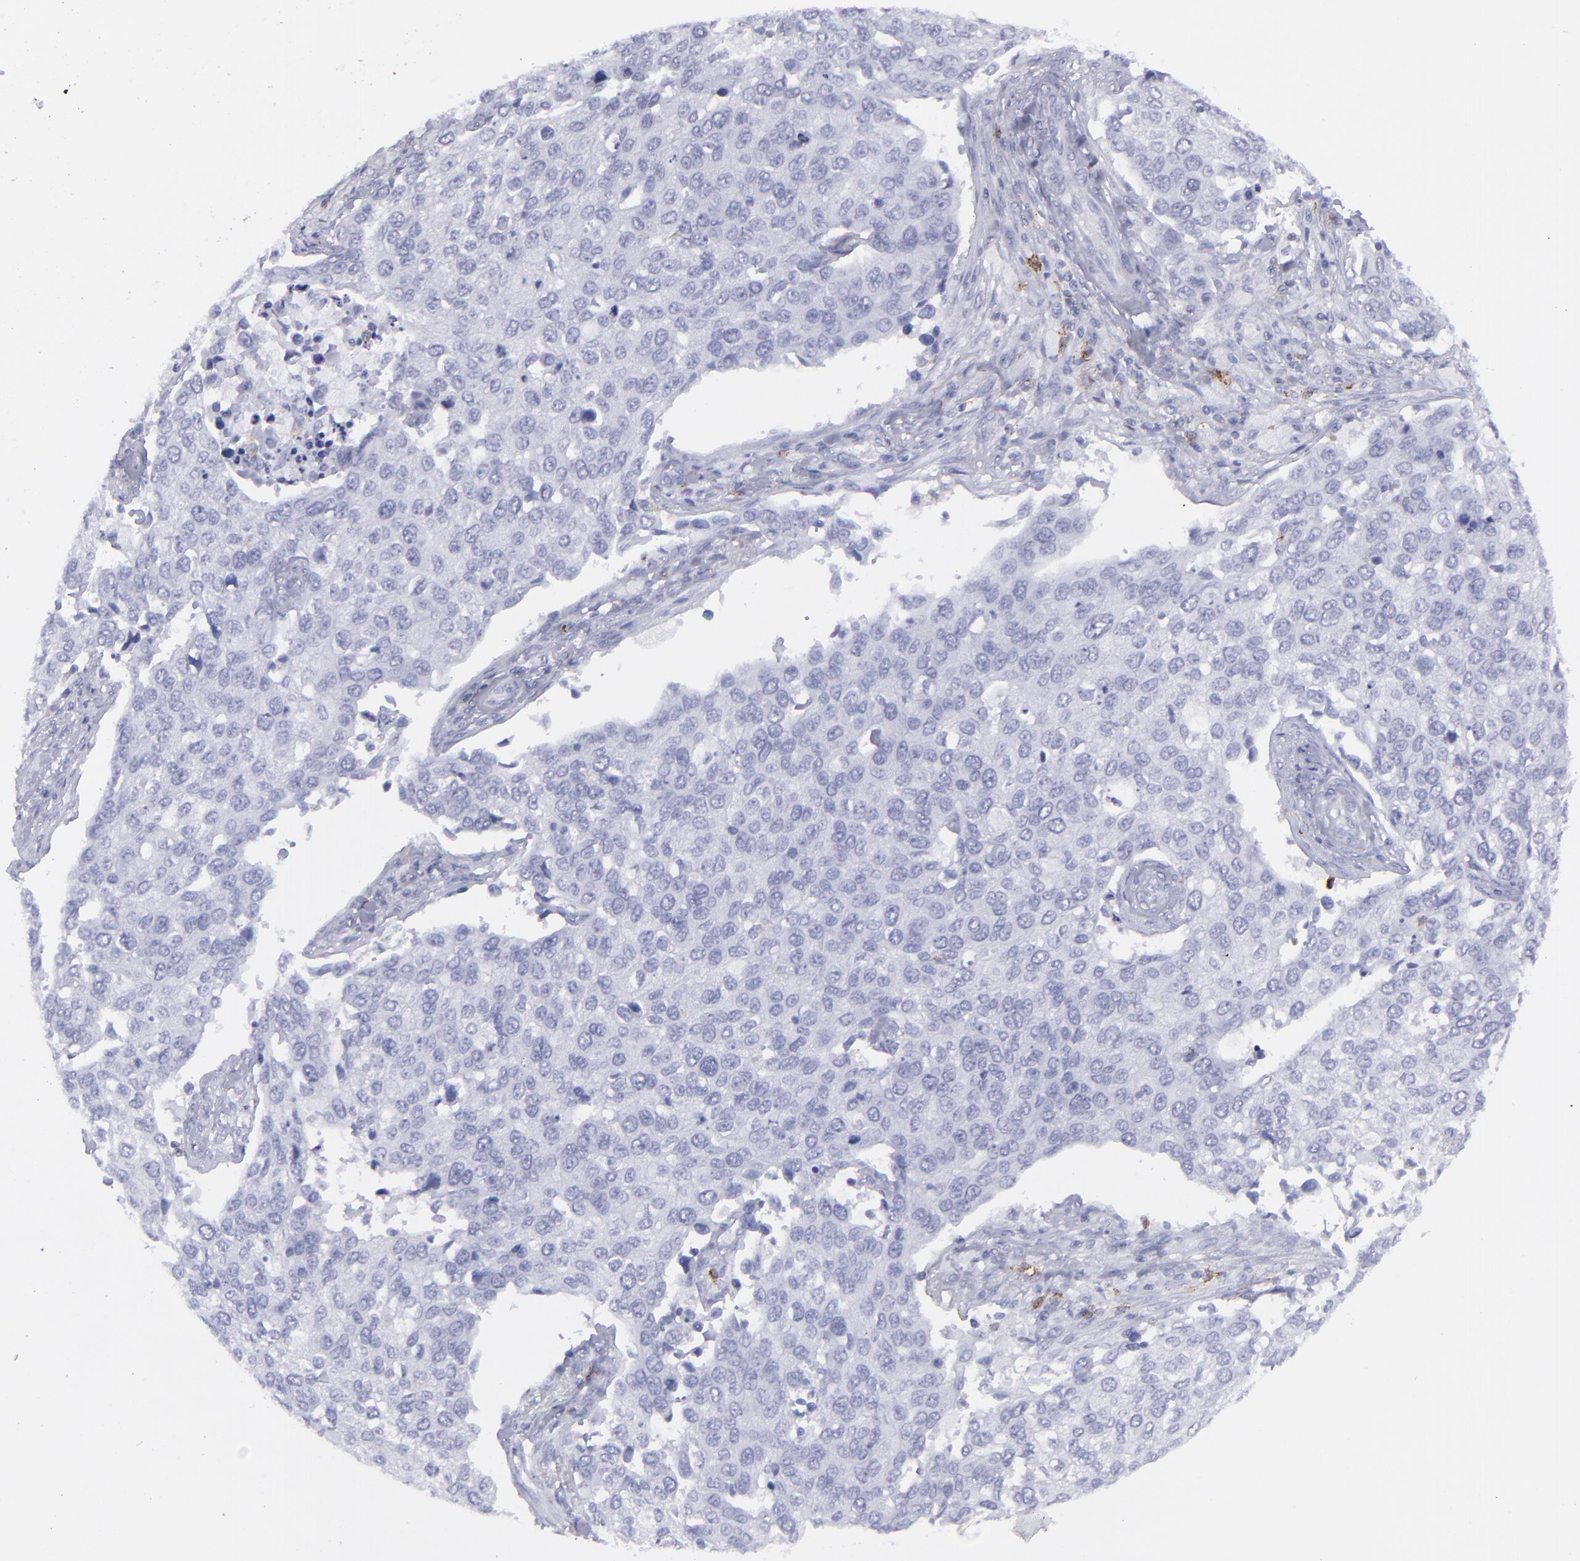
{"staining": {"intensity": "negative", "quantity": "none", "location": "none"}, "tissue": "cervical cancer", "cell_type": "Tumor cells", "image_type": "cancer", "snomed": [{"axis": "morphology", "description": "Squamous cell carcinoma, NOS"}, {"axis": "topography", "description": "Cervix"}], "caption": "Histopathology image shows no protein expression in tumor cells of squamous cell carcinoma (cervical) tissue. (DAB IHC with hematoxylin counter stain).", "gene": "SELPLG", "patient": {"sex": "female", "age": 54}}